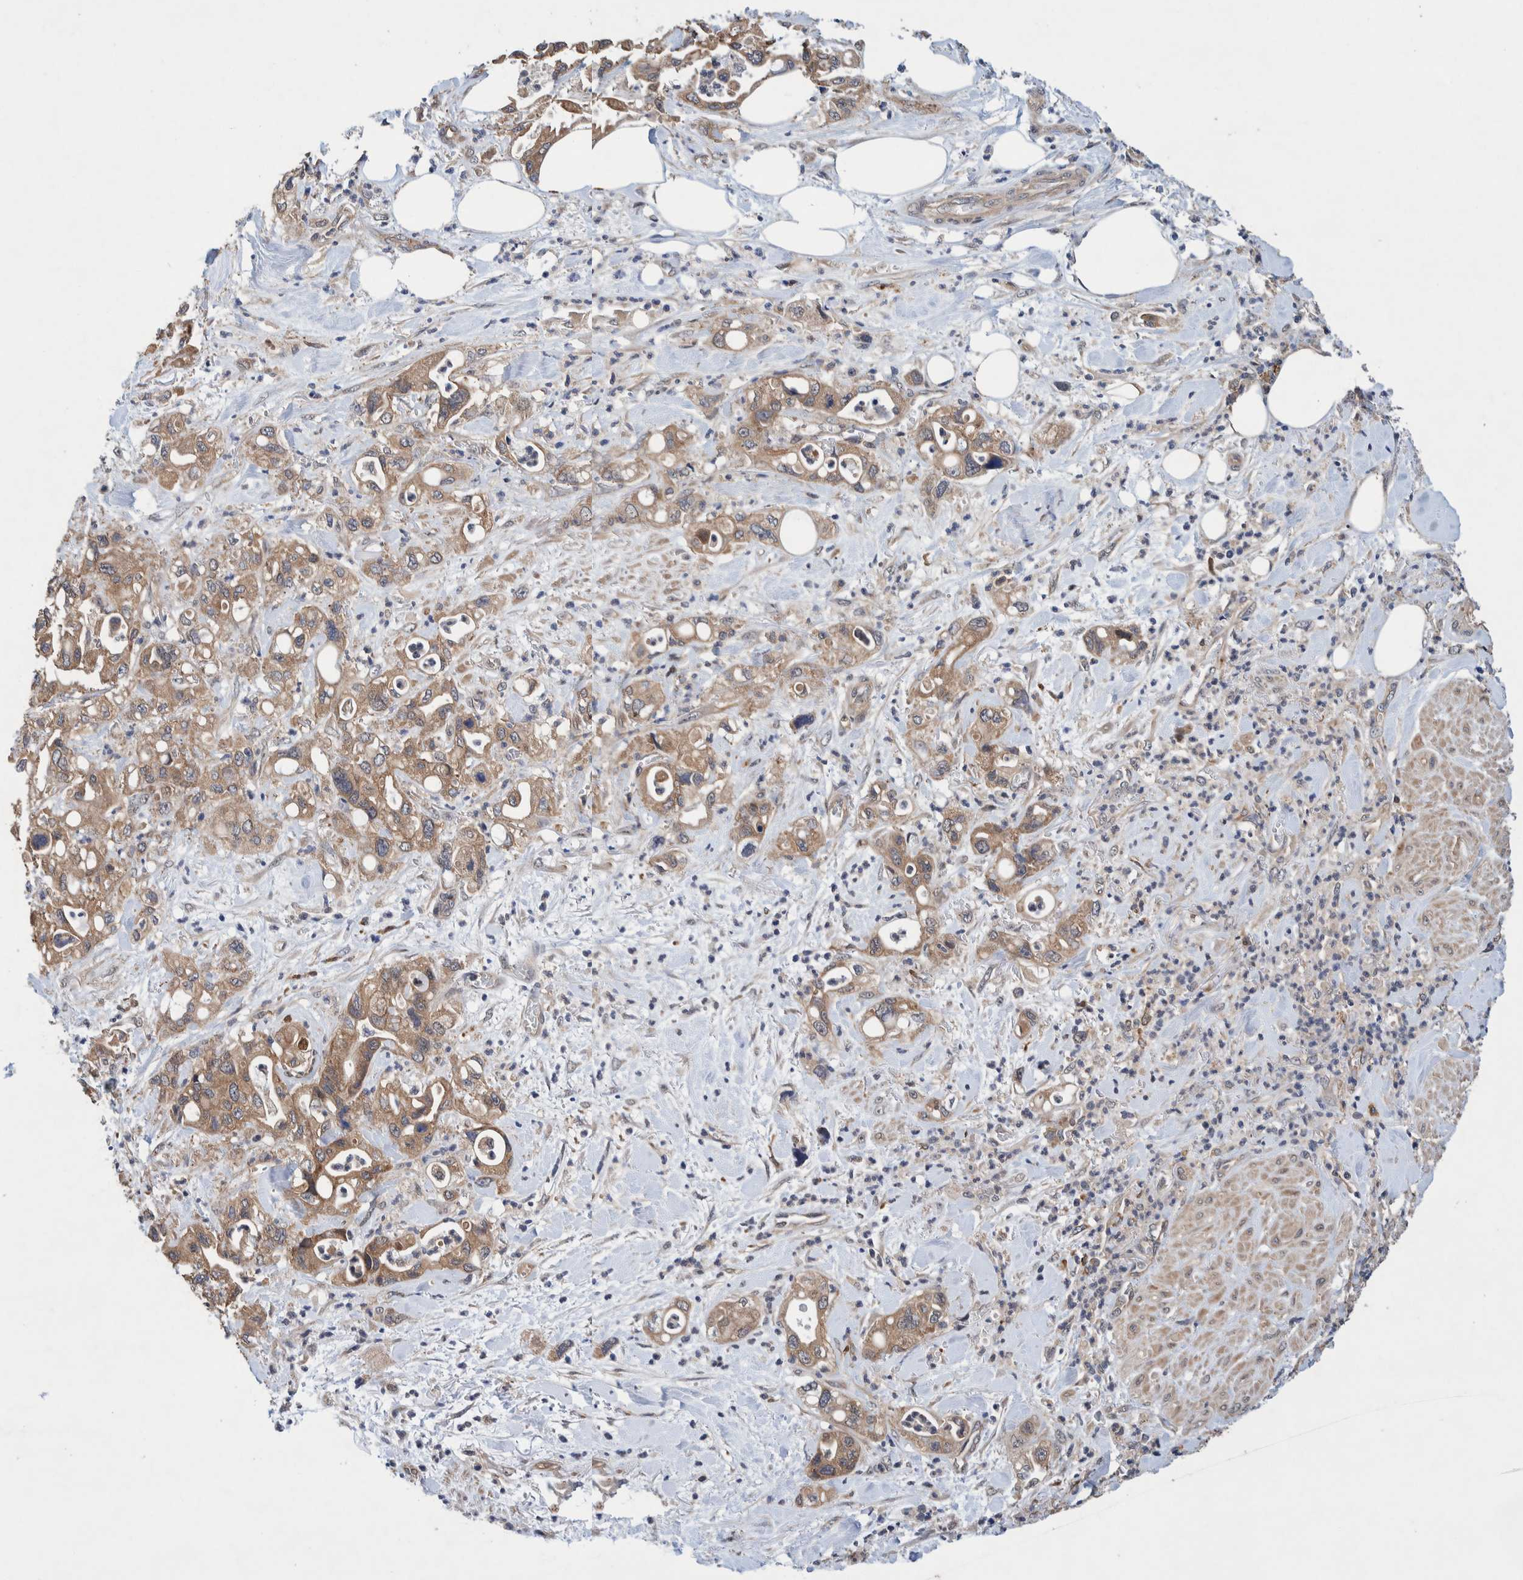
{"staining": {"intensity": "weak", "quantity": ">75%", "location": "cytoplasmic/membranous"}, "tissue": "pancreatic cancer", "cell_type": "Tumor cells", "image_type": "cancer", "snomed": [{"axis": "morphology", "description": "Adenocarcinoma, NOS"}, {"axis": "topography", "description": "Pancreas"}], "caption": "Immunohistochemical staining of human adenocarcinoma (pancreatic) shows low levels of weak cytoplasmic/membranous protein staining in about >75% of tumor cells. The staining was performed using DAB to visualize the protein expression in brown, while the nuclei were stained in blue with hematoxylin (Magnification: 20x).", "gene": "PIK3R6", "patient": {"sex": "male", "age": 70}}